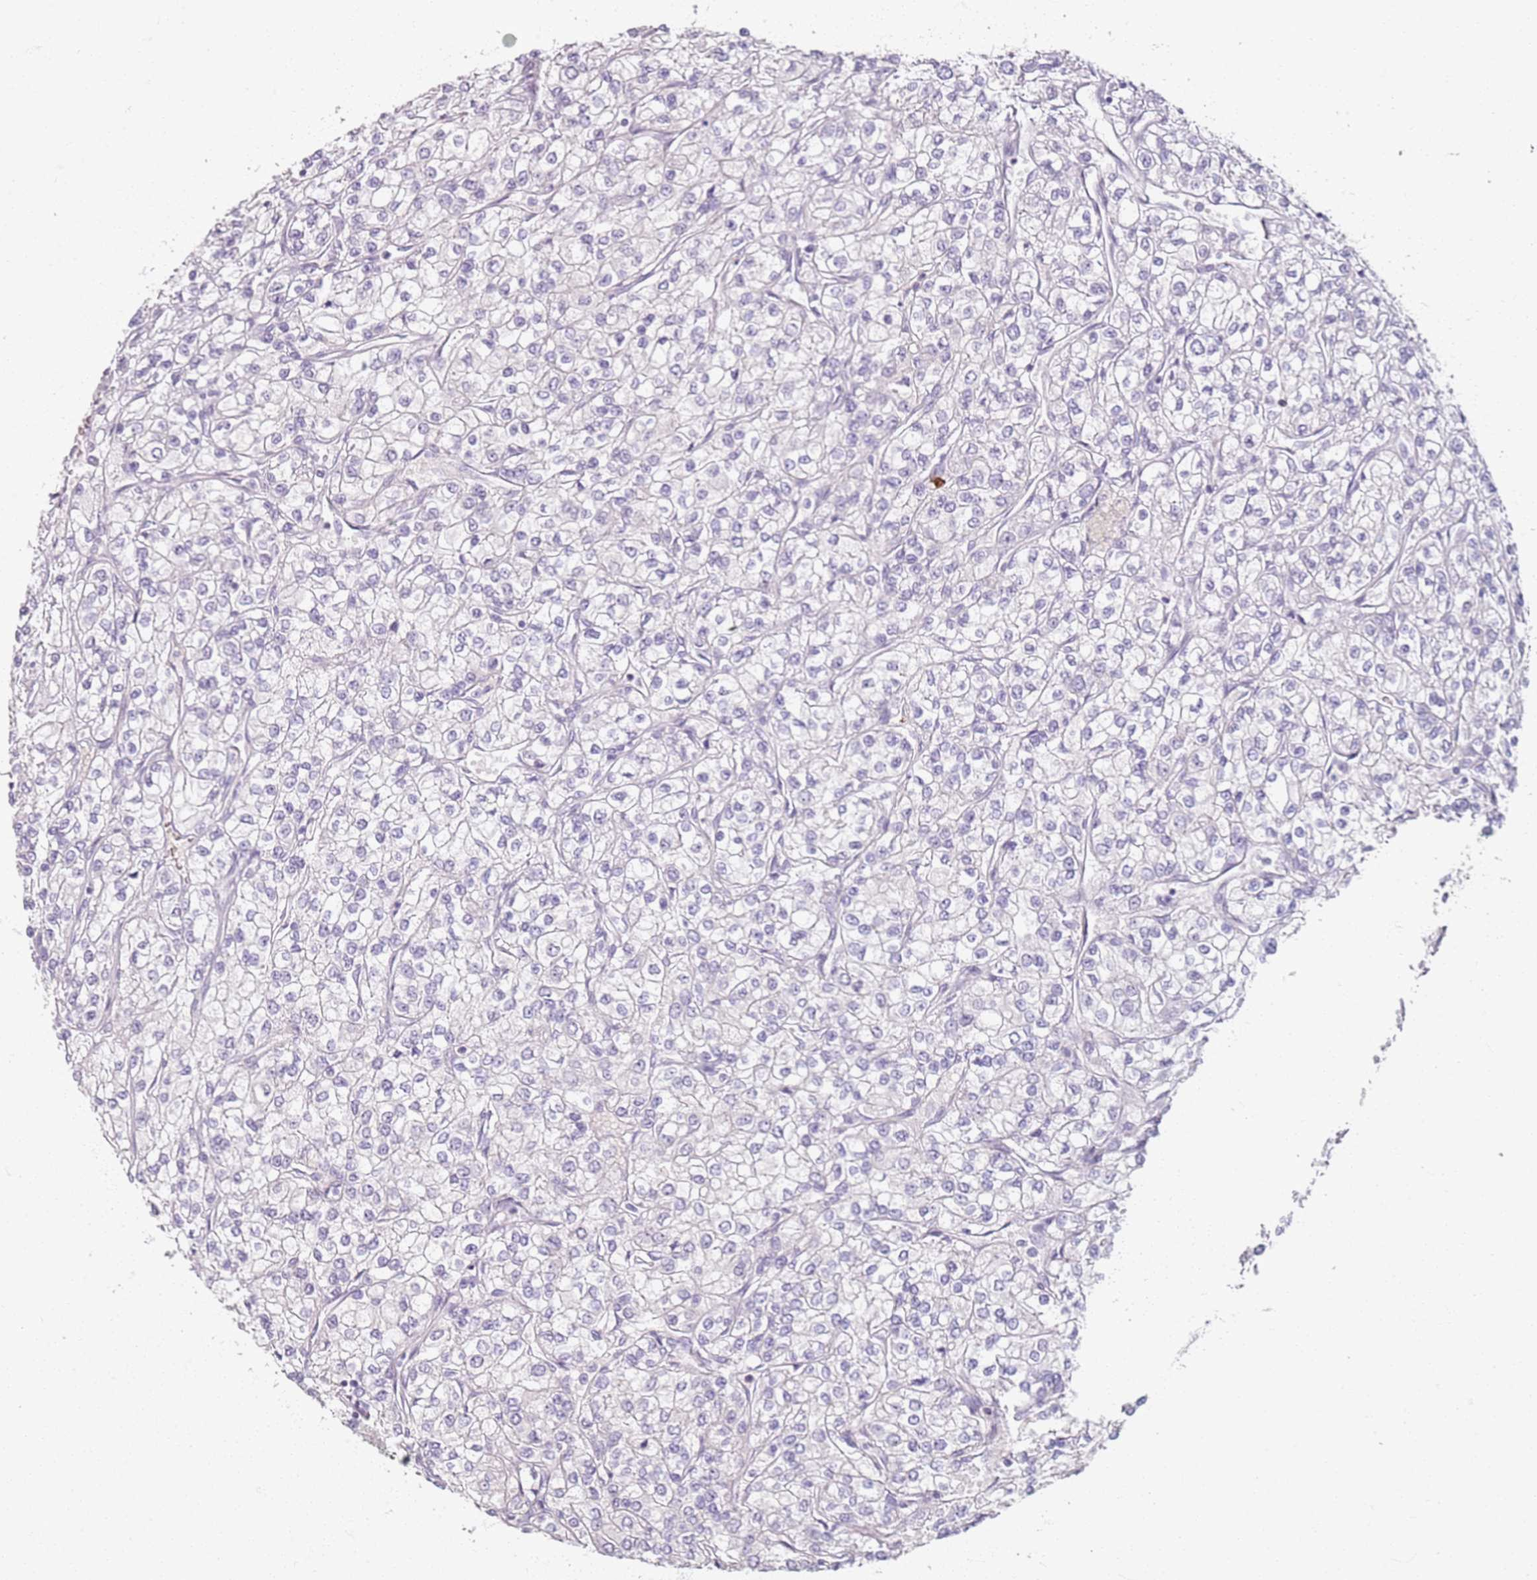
{"staining": {"intensity": "negative", "quantity": "none", "location": "none"}, "tissue": "renal cancer", "cell_type": "Tumor cells", "image_type": "cancer", "snomed": [{"axis": "morphology", "description": "Adenocarcinoma, NOS"}, {"axis": "topography", "description": "Kidney"}], "caption": "Immunohistochemical staining of renal cancer reveals no significant expression in tumor cells. Brightfield microscopy of immunohistochemistry (IHC) stained with DAB (brown) and hematoxylin (blue), captured at high magnification.", "gene": "CD40LG", "patient": {"sex": "male", "age": 80}}